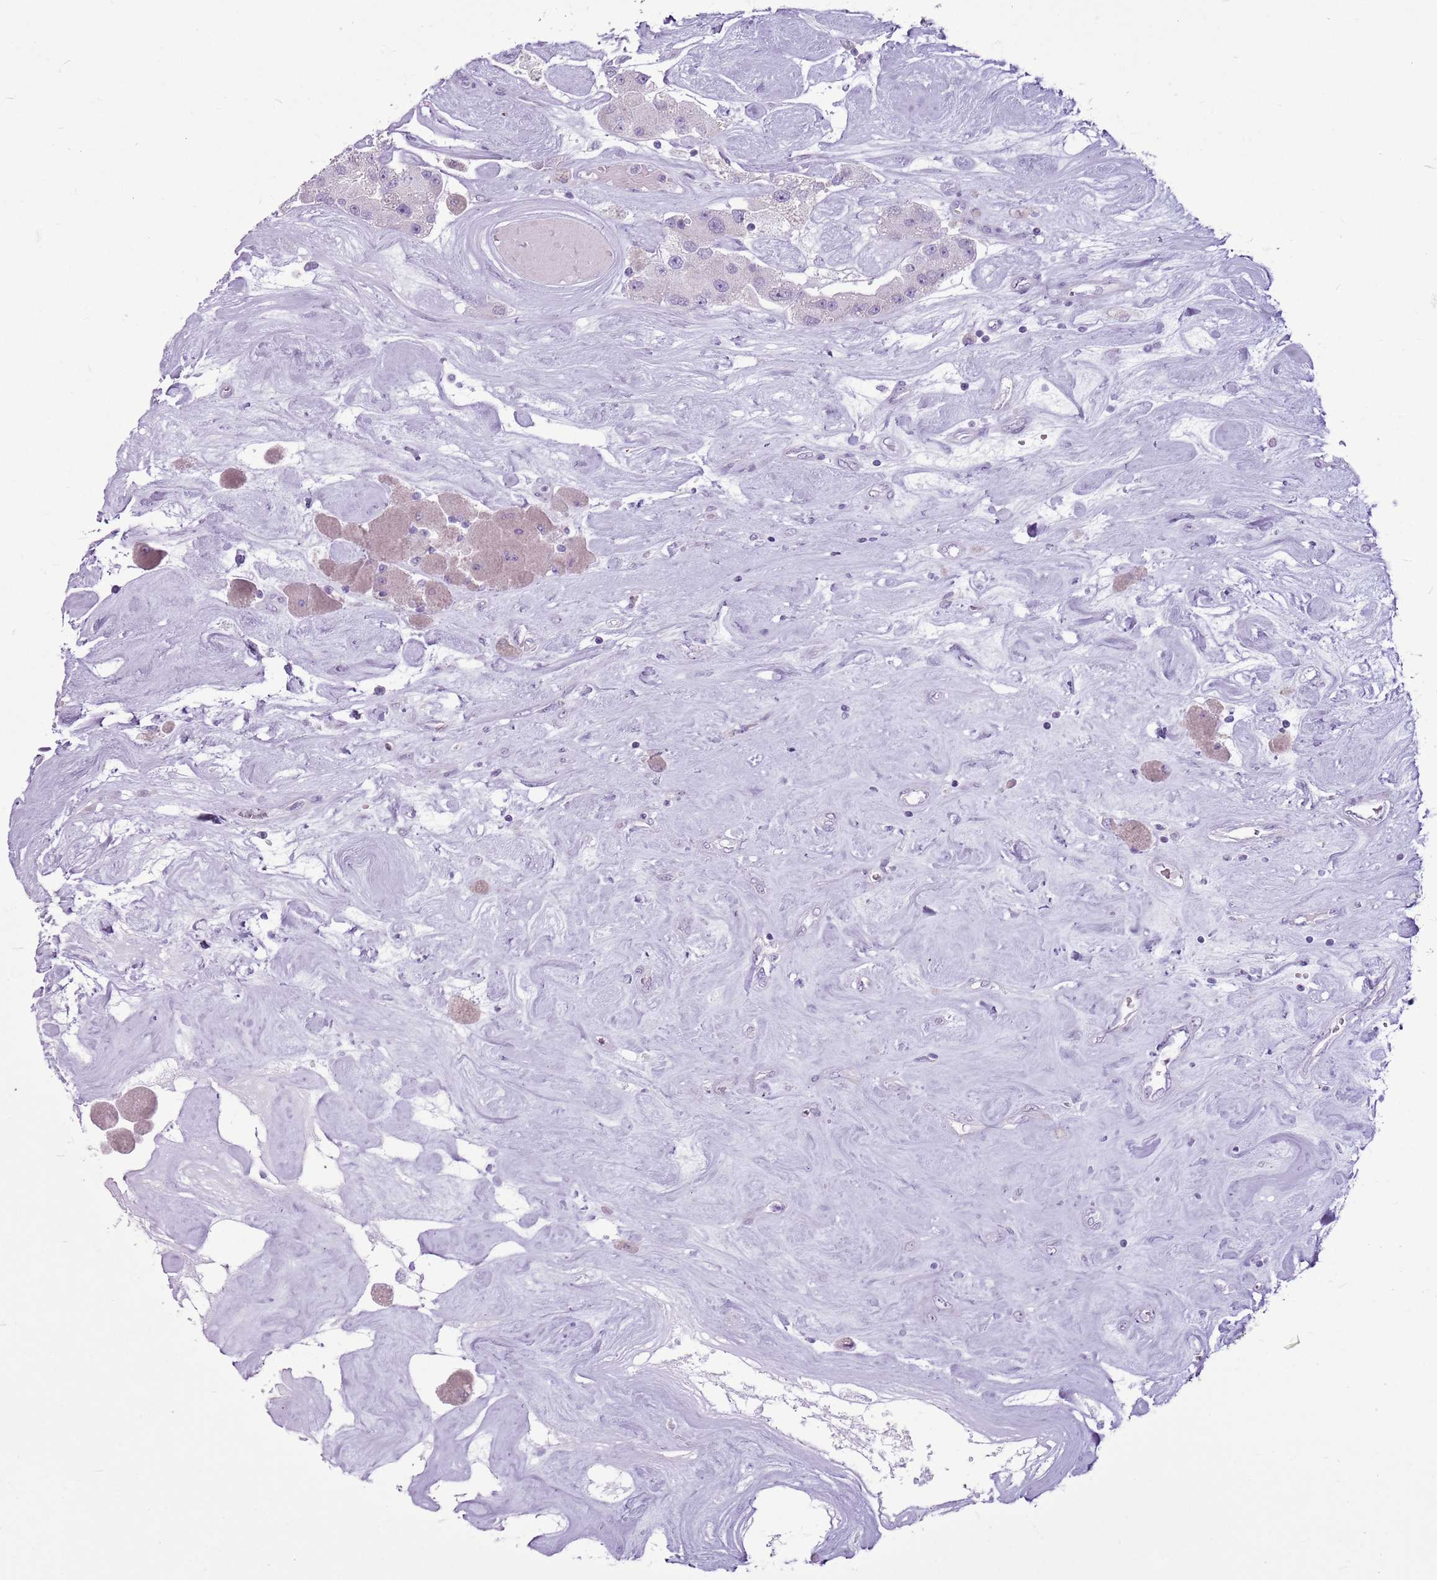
{"staining": {"intensity": "negative", "quantity": "none", "location": "none"}, "tissue": "carcinoid", "cell_type": "Tumor cells", "image_type": "cancer", "snomed": [{"axis": "morphology", "description": "Carcinoid, malignant, NOS"}, {"axis": "topography", "description": "Pancreas"}], "caption": "Immunohistochemistry (IHC) image of neoplastic tissue: human carcinoid stained with DAB exhibits no significant protein staining in tumor cells. (DAB (3,3'-diaminobenzidine) immunohistochemistry (IHC), high magnification).", "gene": "RPL3L", "patient": {"sex": "male", "age": 41}}